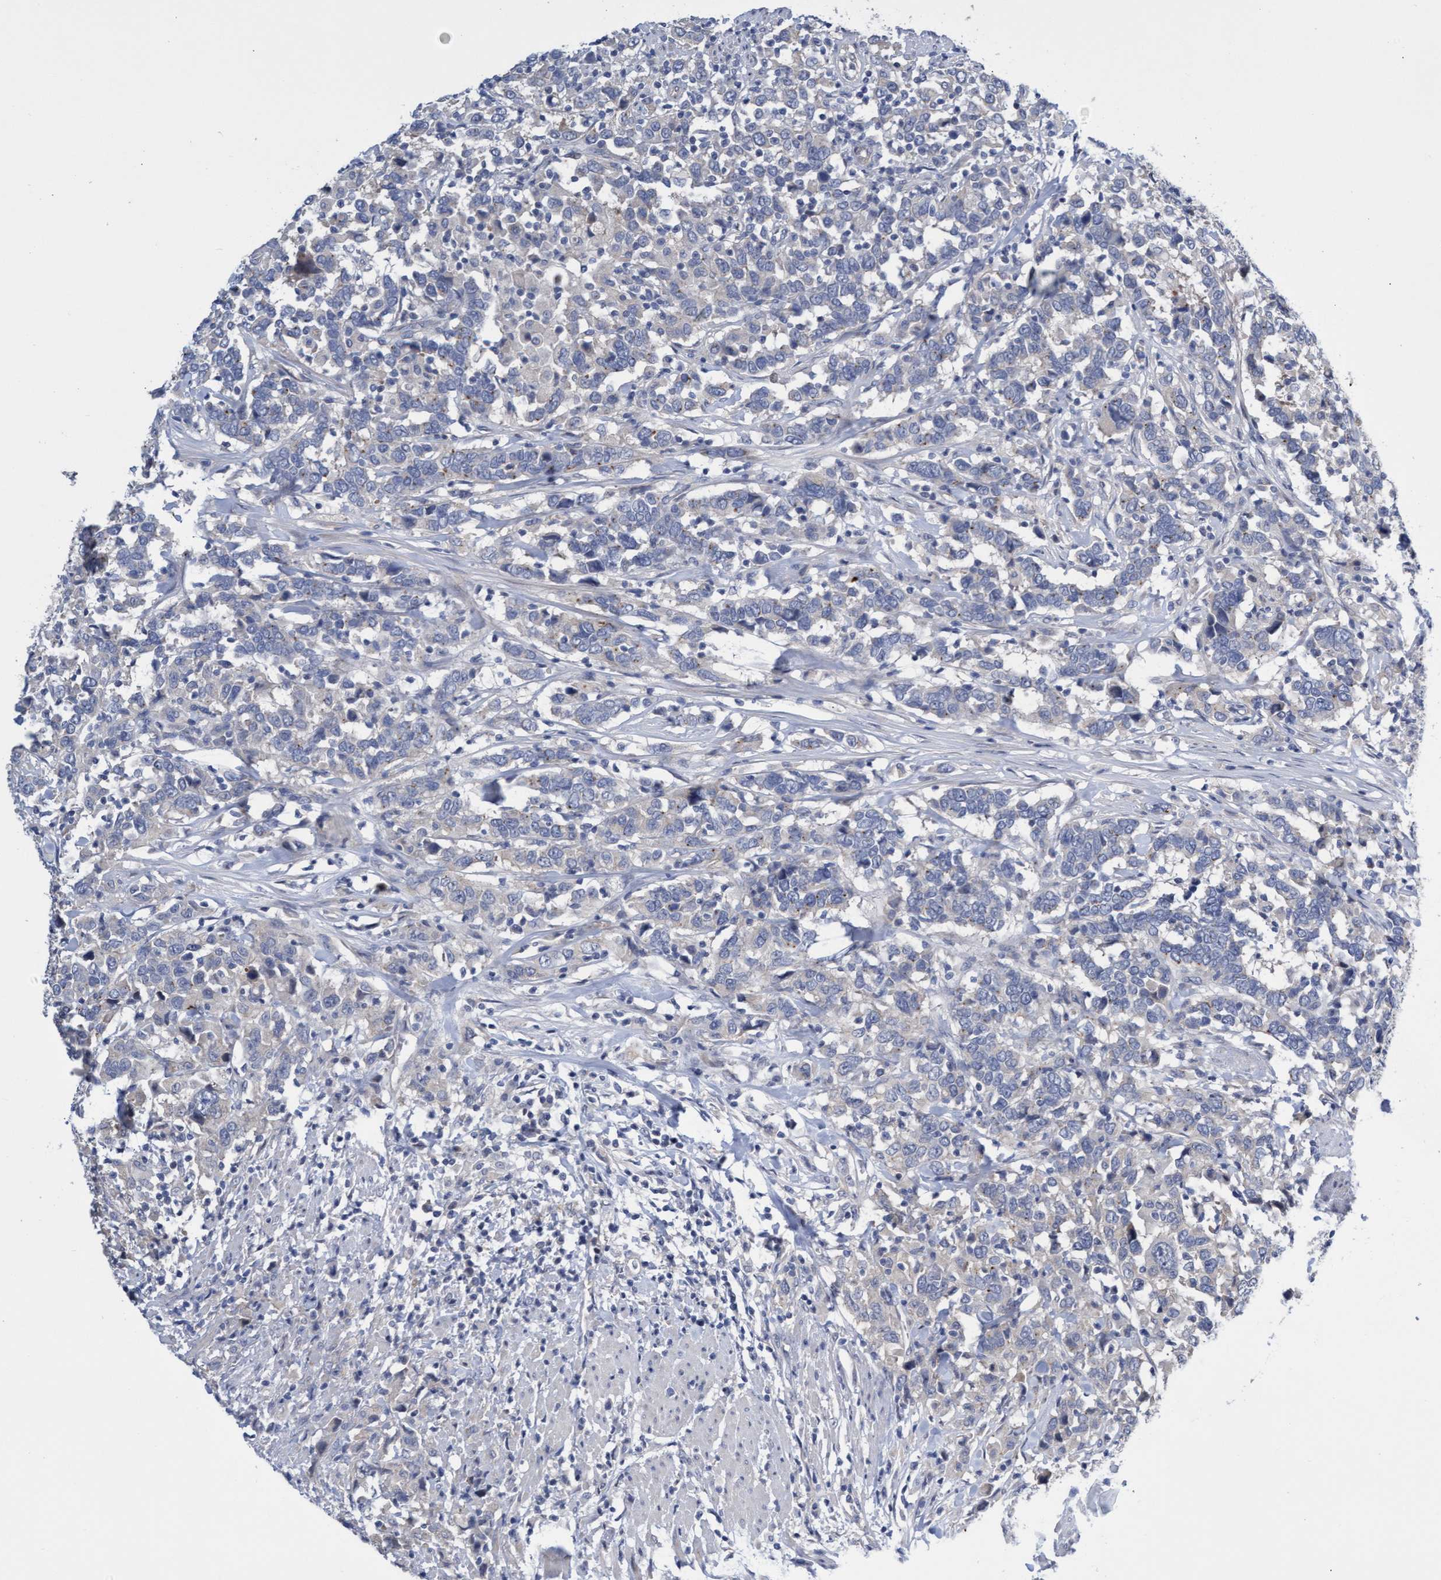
{"staining": {"intensity": "negative", "quantity": "none", "location": "none"}, "tissue": "urothelial cancer", "cell_type": "Tumor cells", "image_type": "cancer", "snomed": [{"axis": "morphology", "description": "Urothelial carcinoma, High grade"}, {"axis": "topography", "description": "Urinary bladder"}], "caption": "Immunohistochemistry of human urothelial carcinoma (high-grade) reveals no expression in tumor cells.", "gene": "ABCF2", "patient": {"sex": "male", "age": 61}}